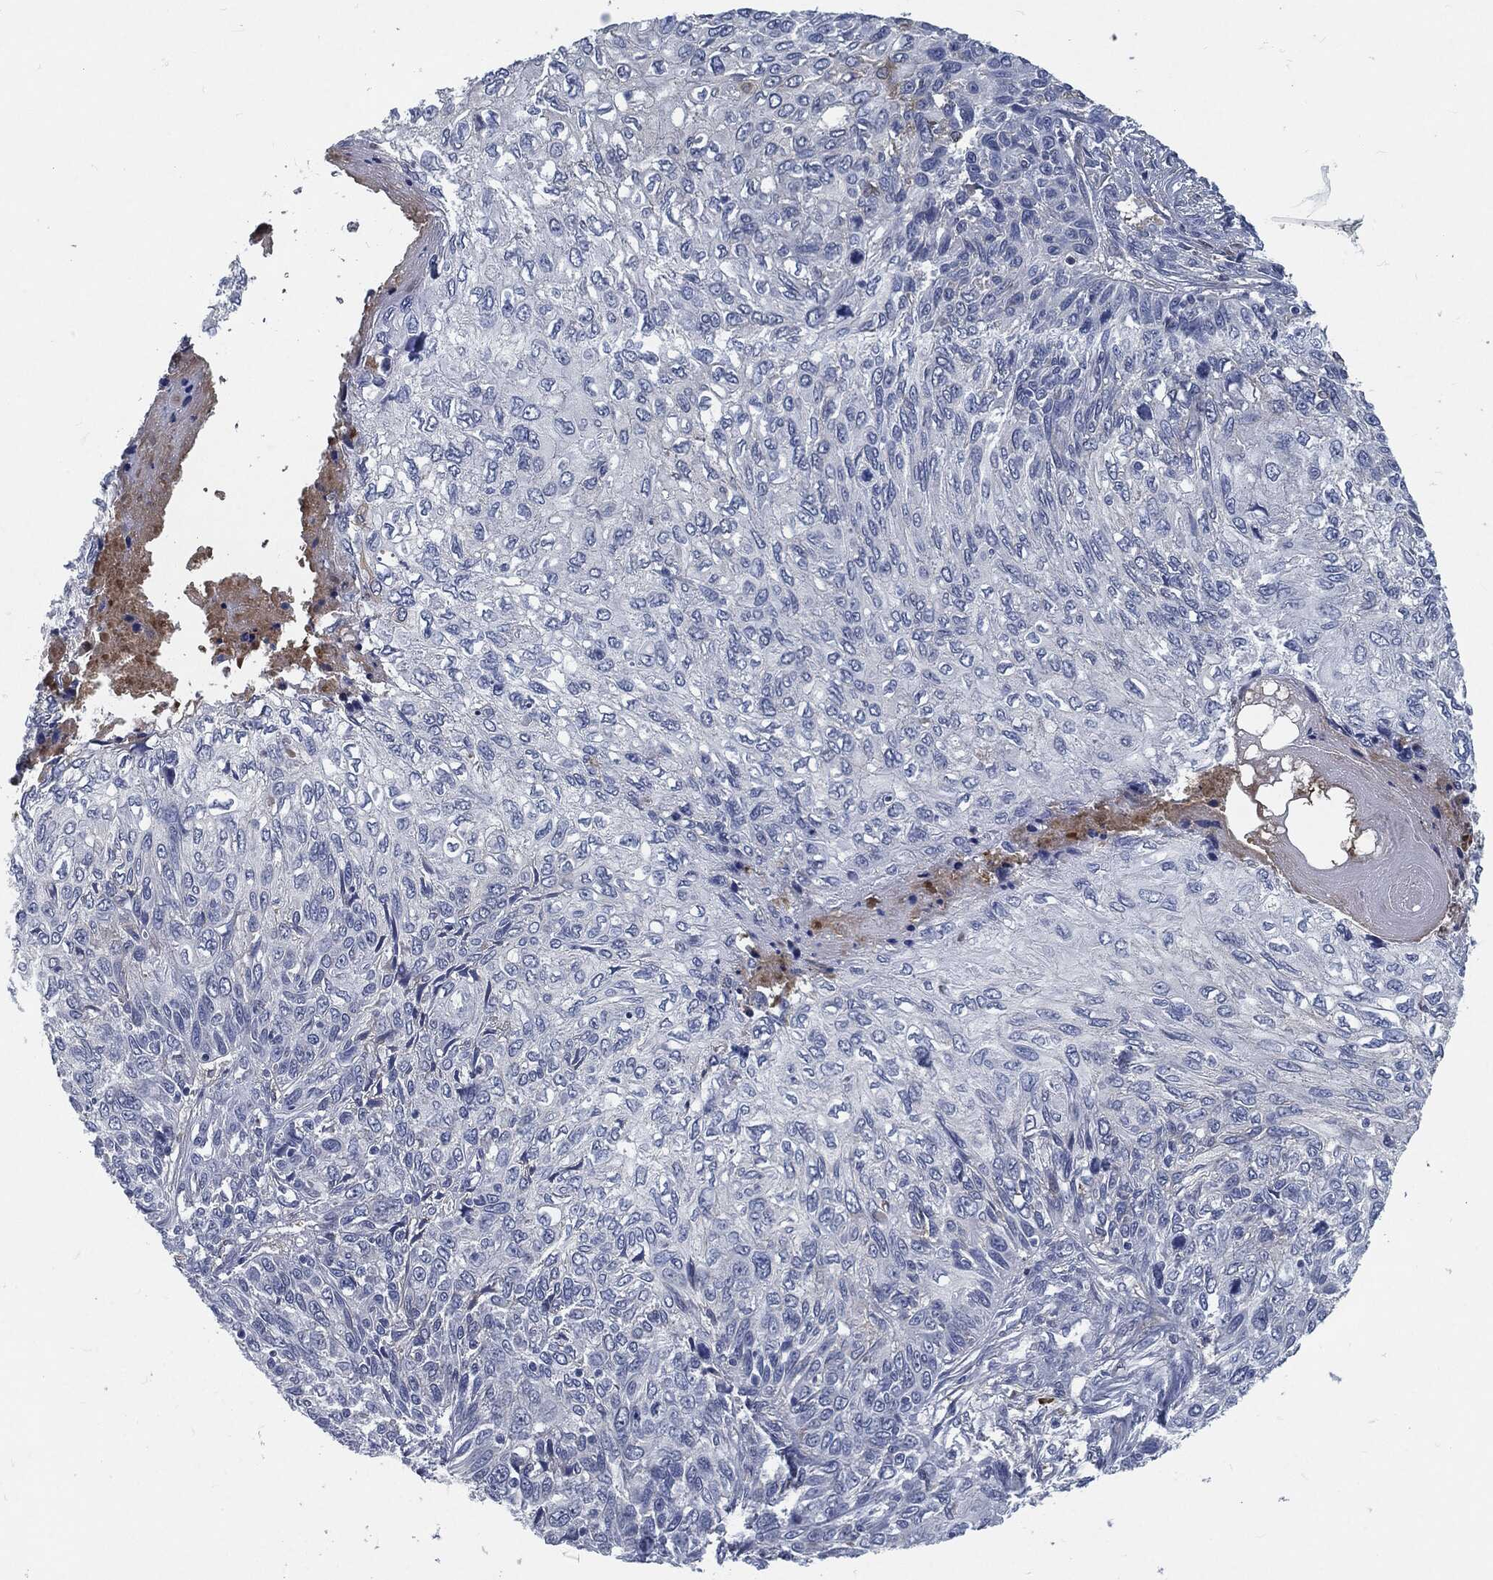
{"staining": {"intensity": "negative", "quantity": "none", "location": "none"}, "tissue": "skin cancer", "cell_type": "Tumor cells", "image_type": "cancer", "snomed": [{"axis": "morphology", "description": "Squamous cell carcinoma, NOS"}, {"axis": "topography", "description": "Skin"}], "caption": "A high-resolution photomicrograph shows IHC staining of skin cancer, which reveals no significant expression in tumor cells.", "gene": "MST1", "patient": {"sex": "male", "age": 92}}